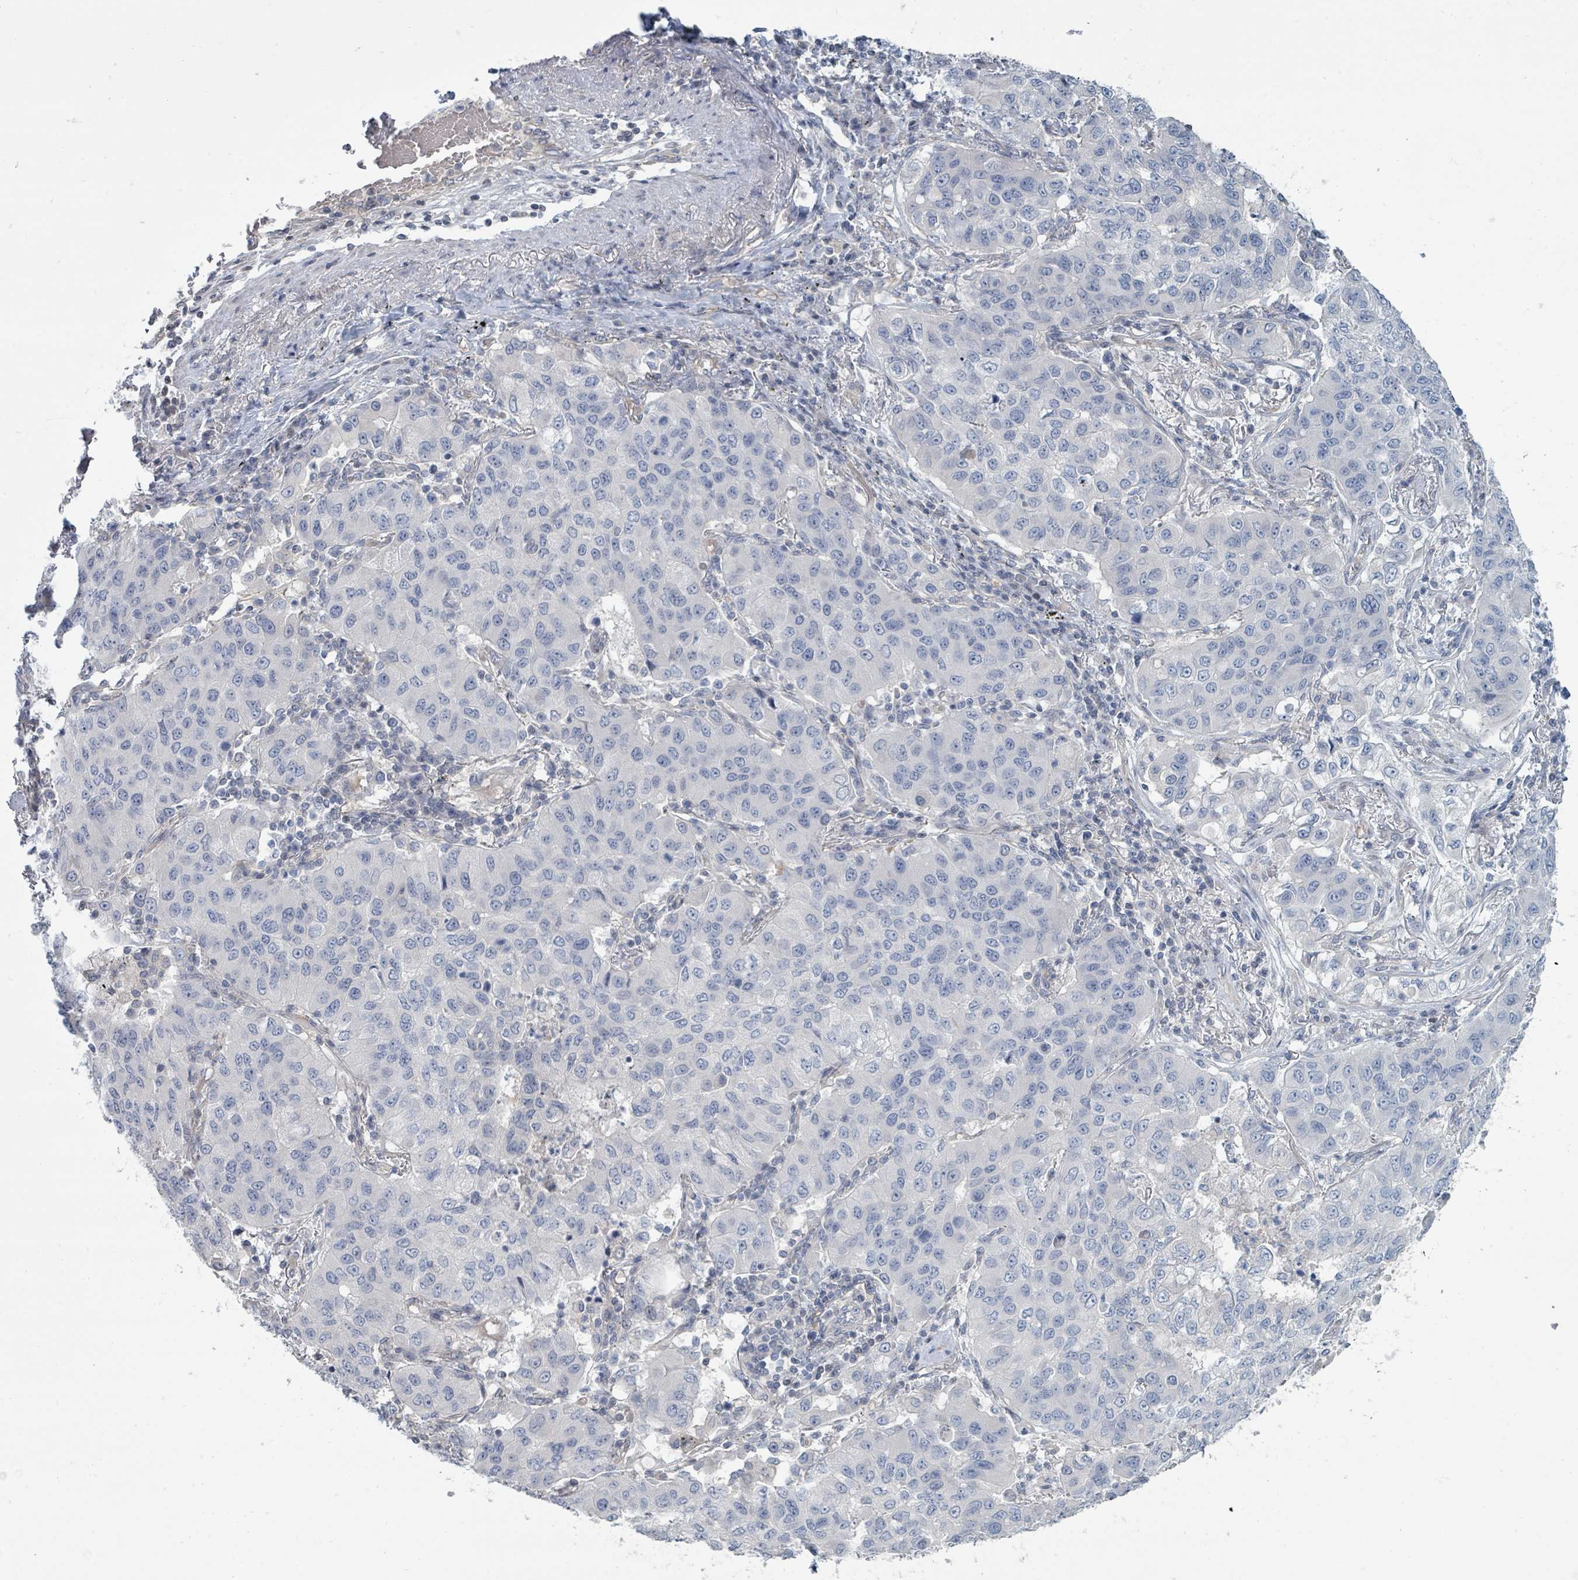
{"staining": {"intensity": "negative", "quantity": "none", "location": "none"}, "tissue": "lung cancer", "cell_type": "Tumor cells", "image_type": "cancer", "snomed": [{"axis": "morphology", "description": "Squamous cell carcinoma, NOS"}, {"axis": "topography", "description": "Lung"}], "caption": "Photomicrograph shows no significant protein expression in tumor cells of lung cancer. The staining was performed using DAB (3,3'-diaminobenzidine) to visualize the protein expression in brown, while the nuclei were stained in blue with hematoxylin (Magnification: 20x).", "gene": "SLC25A45", "patient": {"sex": "male", "age": 74}}